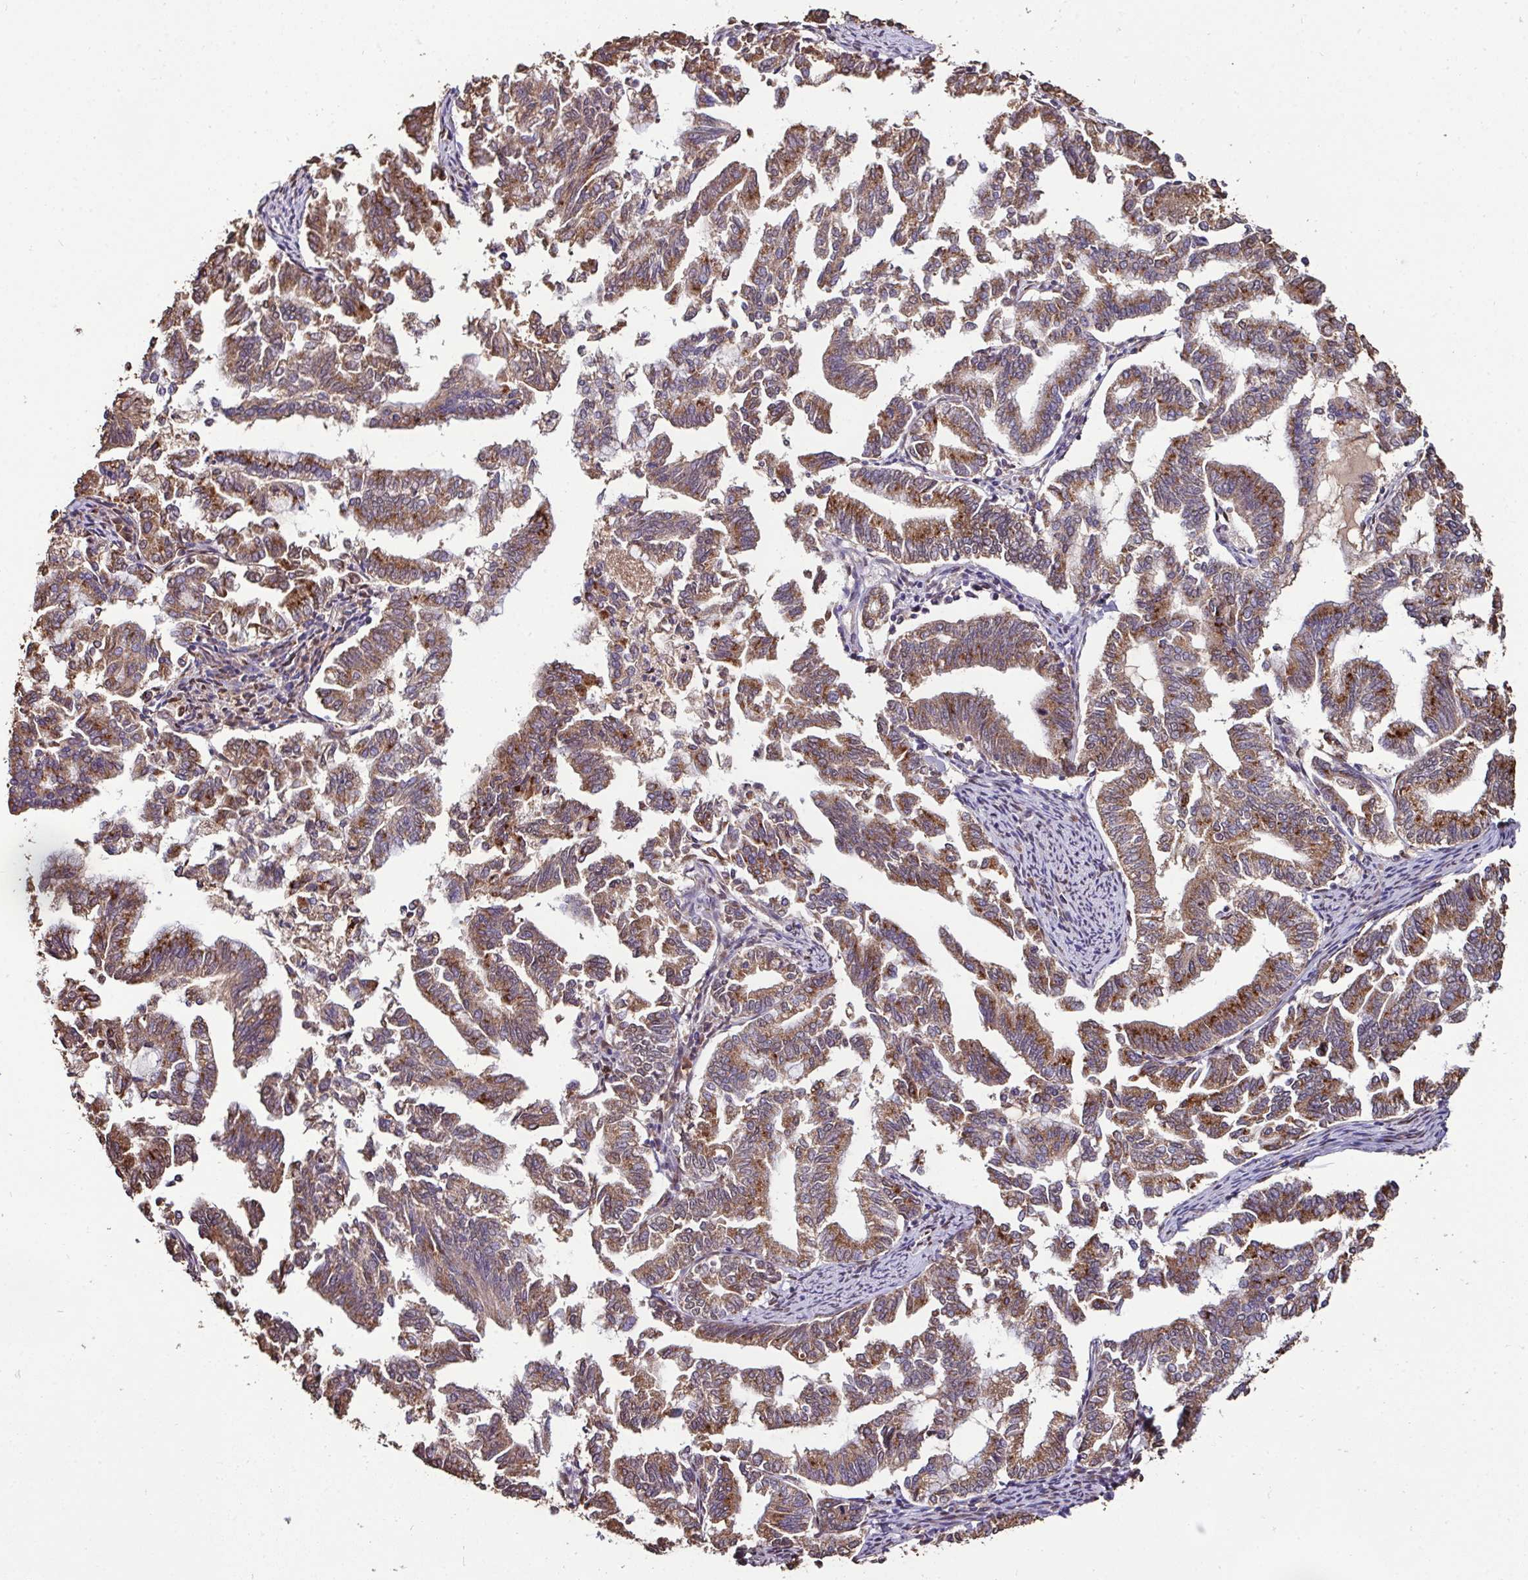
{"staining": {"intensity": "moderate", "quantity": ">75%", "location": "cytoplasmic/membranous"}, "tissue": "endometrial cancer", "cell_type": "Tumor cells", "image_type": "cancer", "snomed": [{"axis": "morphology", "description": "Adenocarcinoma, NOS"}, {"axis": "topography", "description": "Endometrium"}], "caption": "Endometrial cancer (adenocarcinoma) was stained to show a protein in brown. There is medium levels of moderate cytoplasmic/membranous staining in approximately >75% of tumor cells. Nuclei are stained in blue.", "gene": "CPD", "patient": {"sex": "female", "age": 79}}